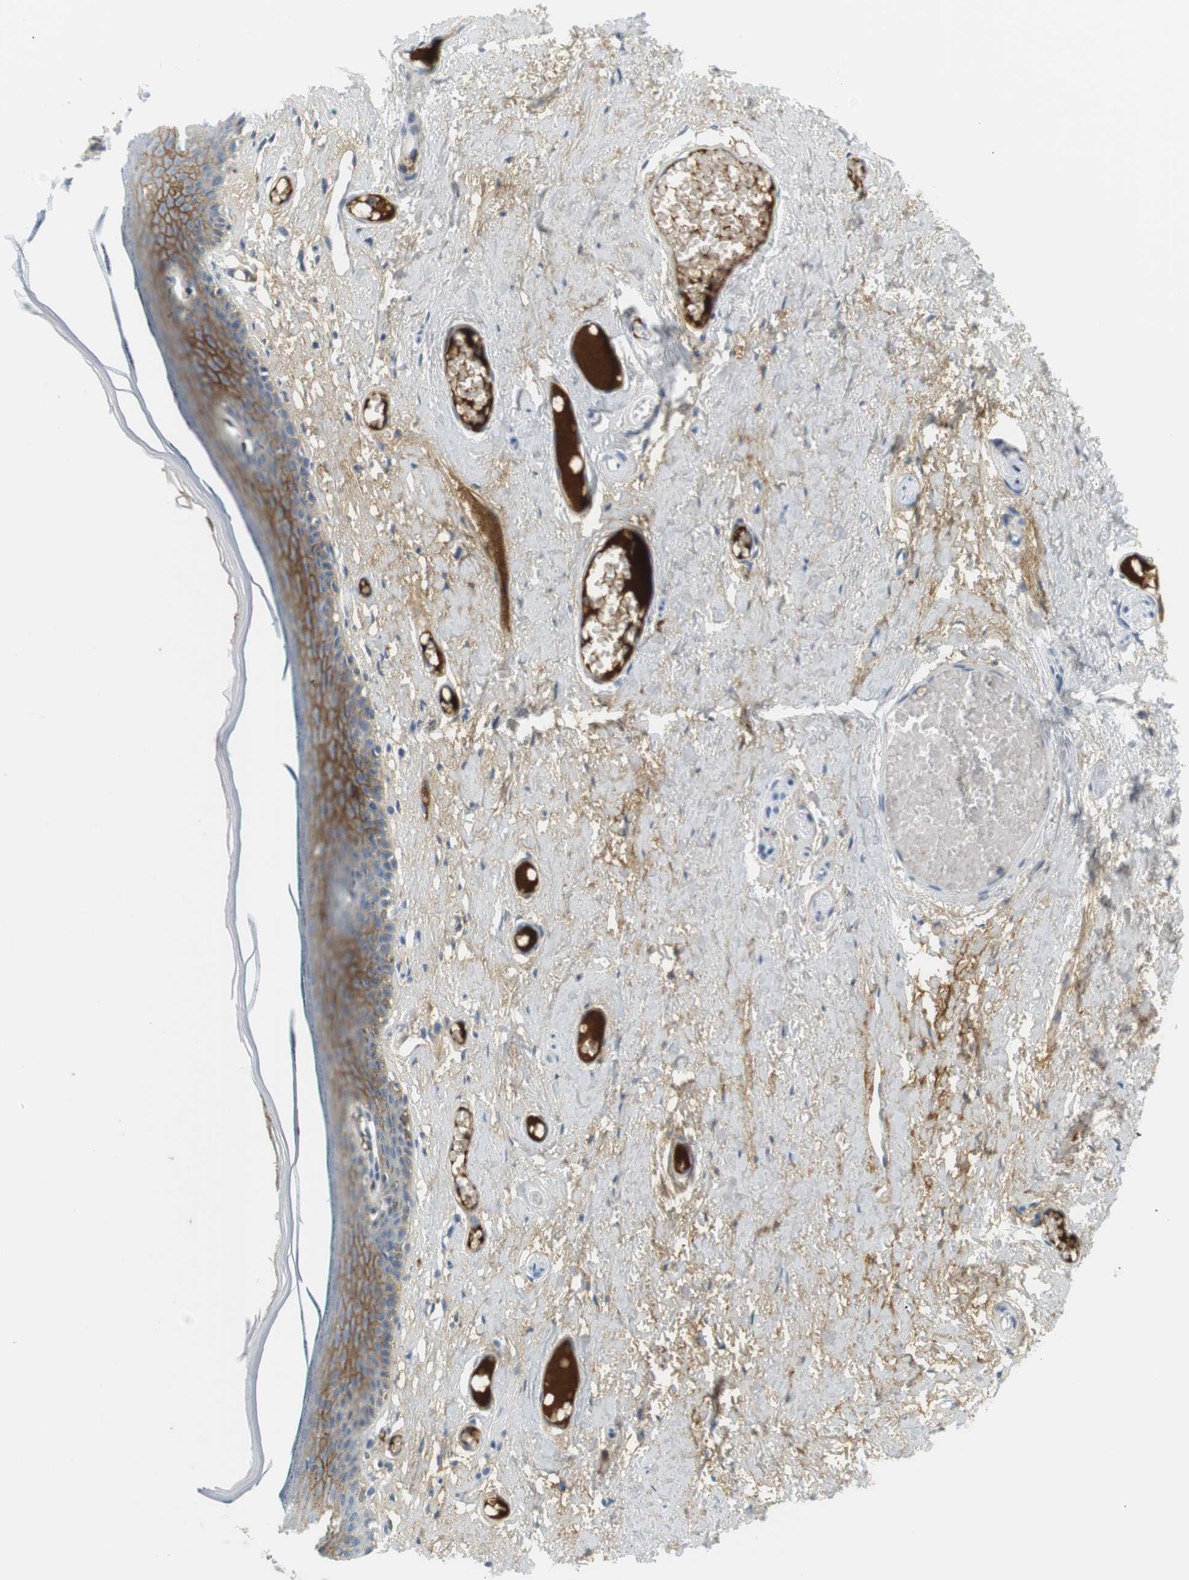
{"staining": {"intensity": "moderate", "quantity": "25%-75%", "location": "cytoplasmic/membranous"}, "tissue": "skin", "cell_type": "Epidermal cells", "image_type": "normal", "snomed": [{"axis": "morphology", "description": "Normal tissue, NOS"}, {"axis": "topography", "description": "Adipose tissue"}, {"axis": "topography", "description": "Vascular tissue"}, {"axis": "topography", "description": "Anal"}, {"axis": "topography", "description": "Peripheral nerve tissue"}], "caption": "Moderate cytoplasmic/membranous staining is identified in about 25%-75% of epidermal cells in benign skin.", "gene": "APOB", "patient": {"sex": "female", "age": 54}}